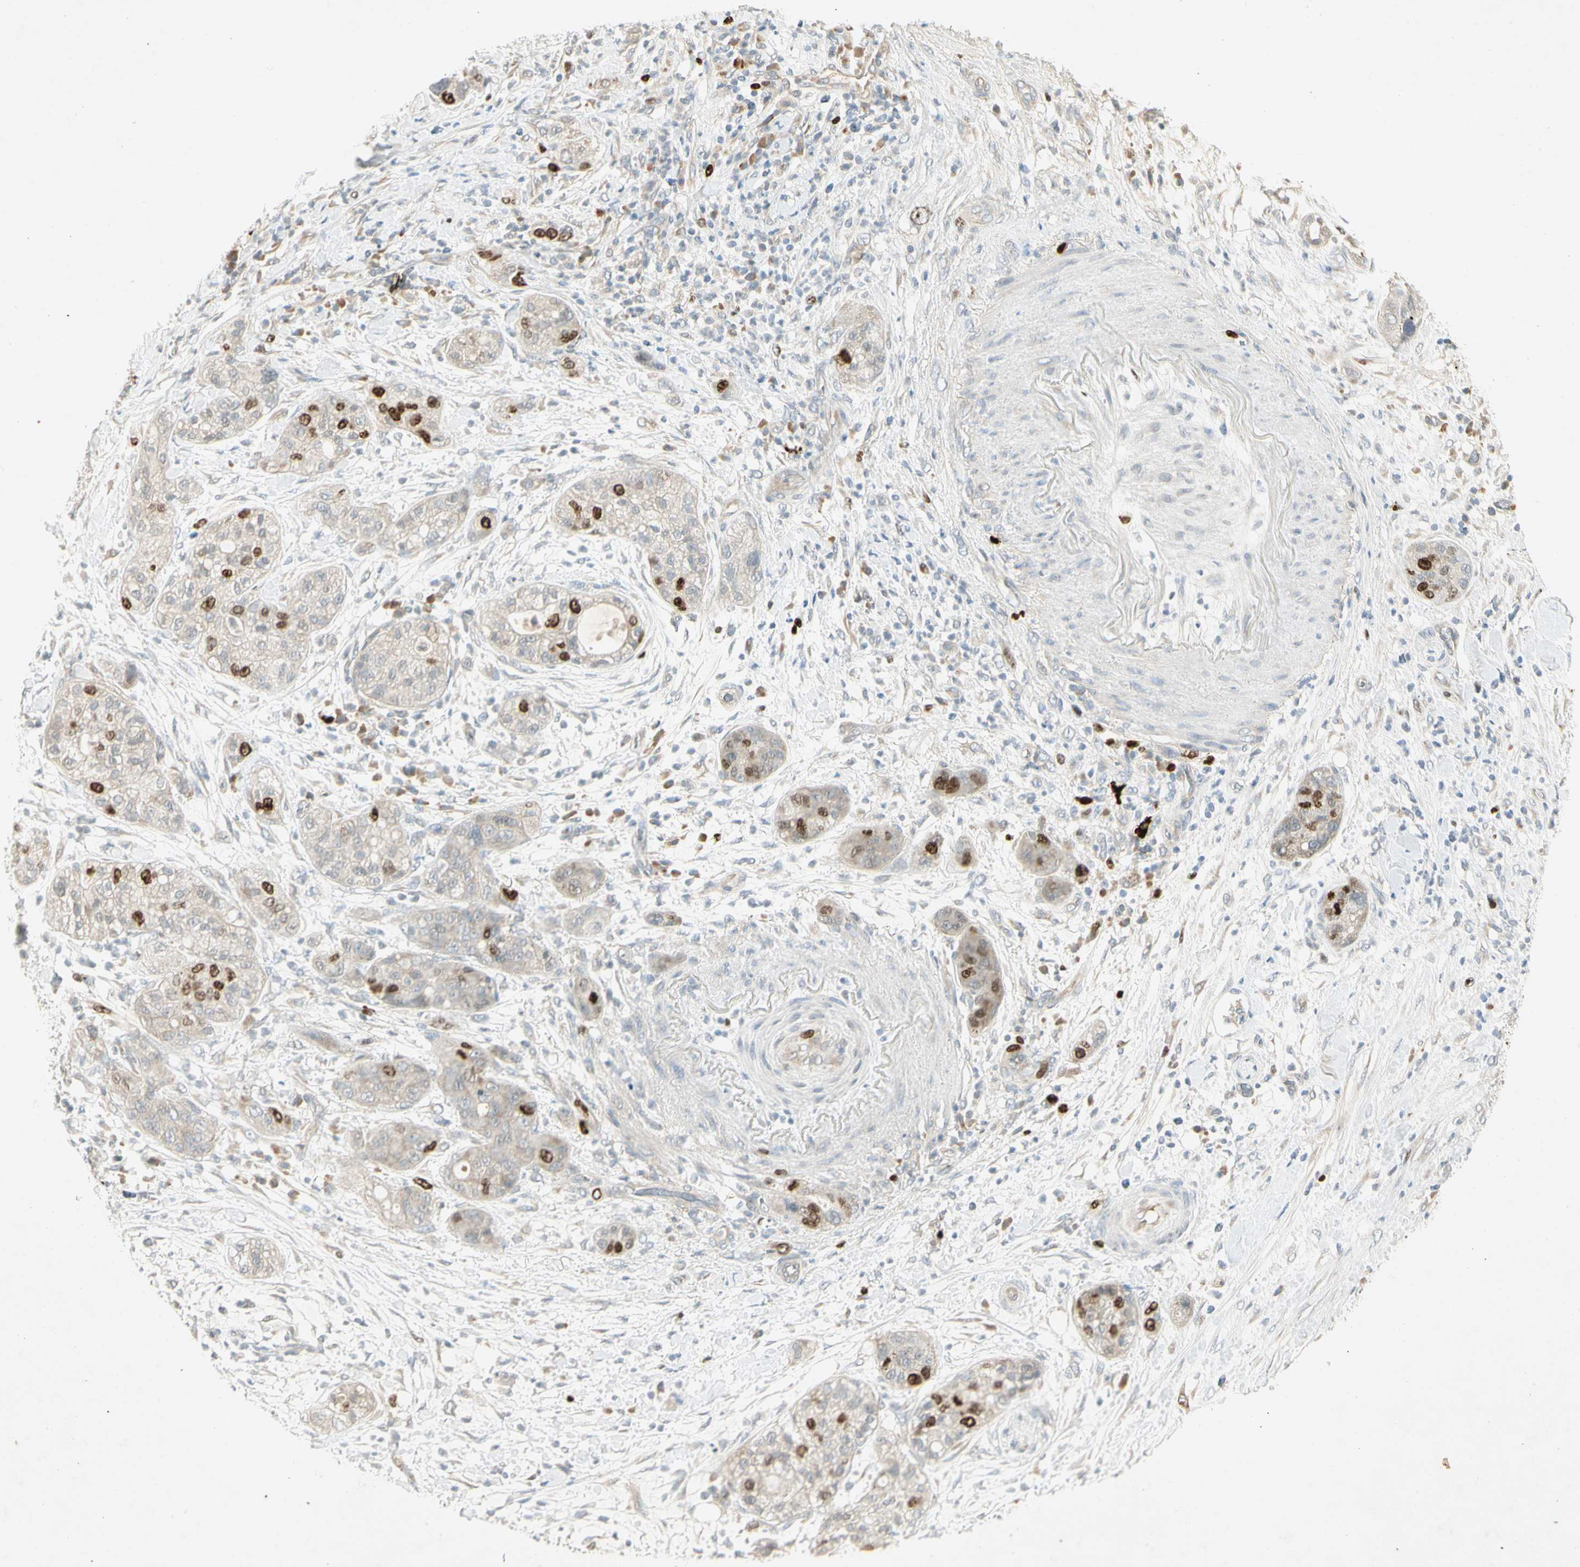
{"staining": {"intensity": "strong", "quantity": "<25%", "location": "nuclear"}, "tissue": "pancreatic cancer", "cell_type": "Tumor cells", "image_type": "cancer", "snomed": [{"axis": "morphology", "description": "Adenocarcinoma, NOS"}, {"axis": "topography", "description": "Pancreas"}], "caption": "Pancreatic cancer (adenocarcinoma) stained with a brown dye demonstrates strong nuclear positive expression in approximately <25% of tumor cells.", "gene": "PITX1", "patient": {"sex": "female", "age": 78}}